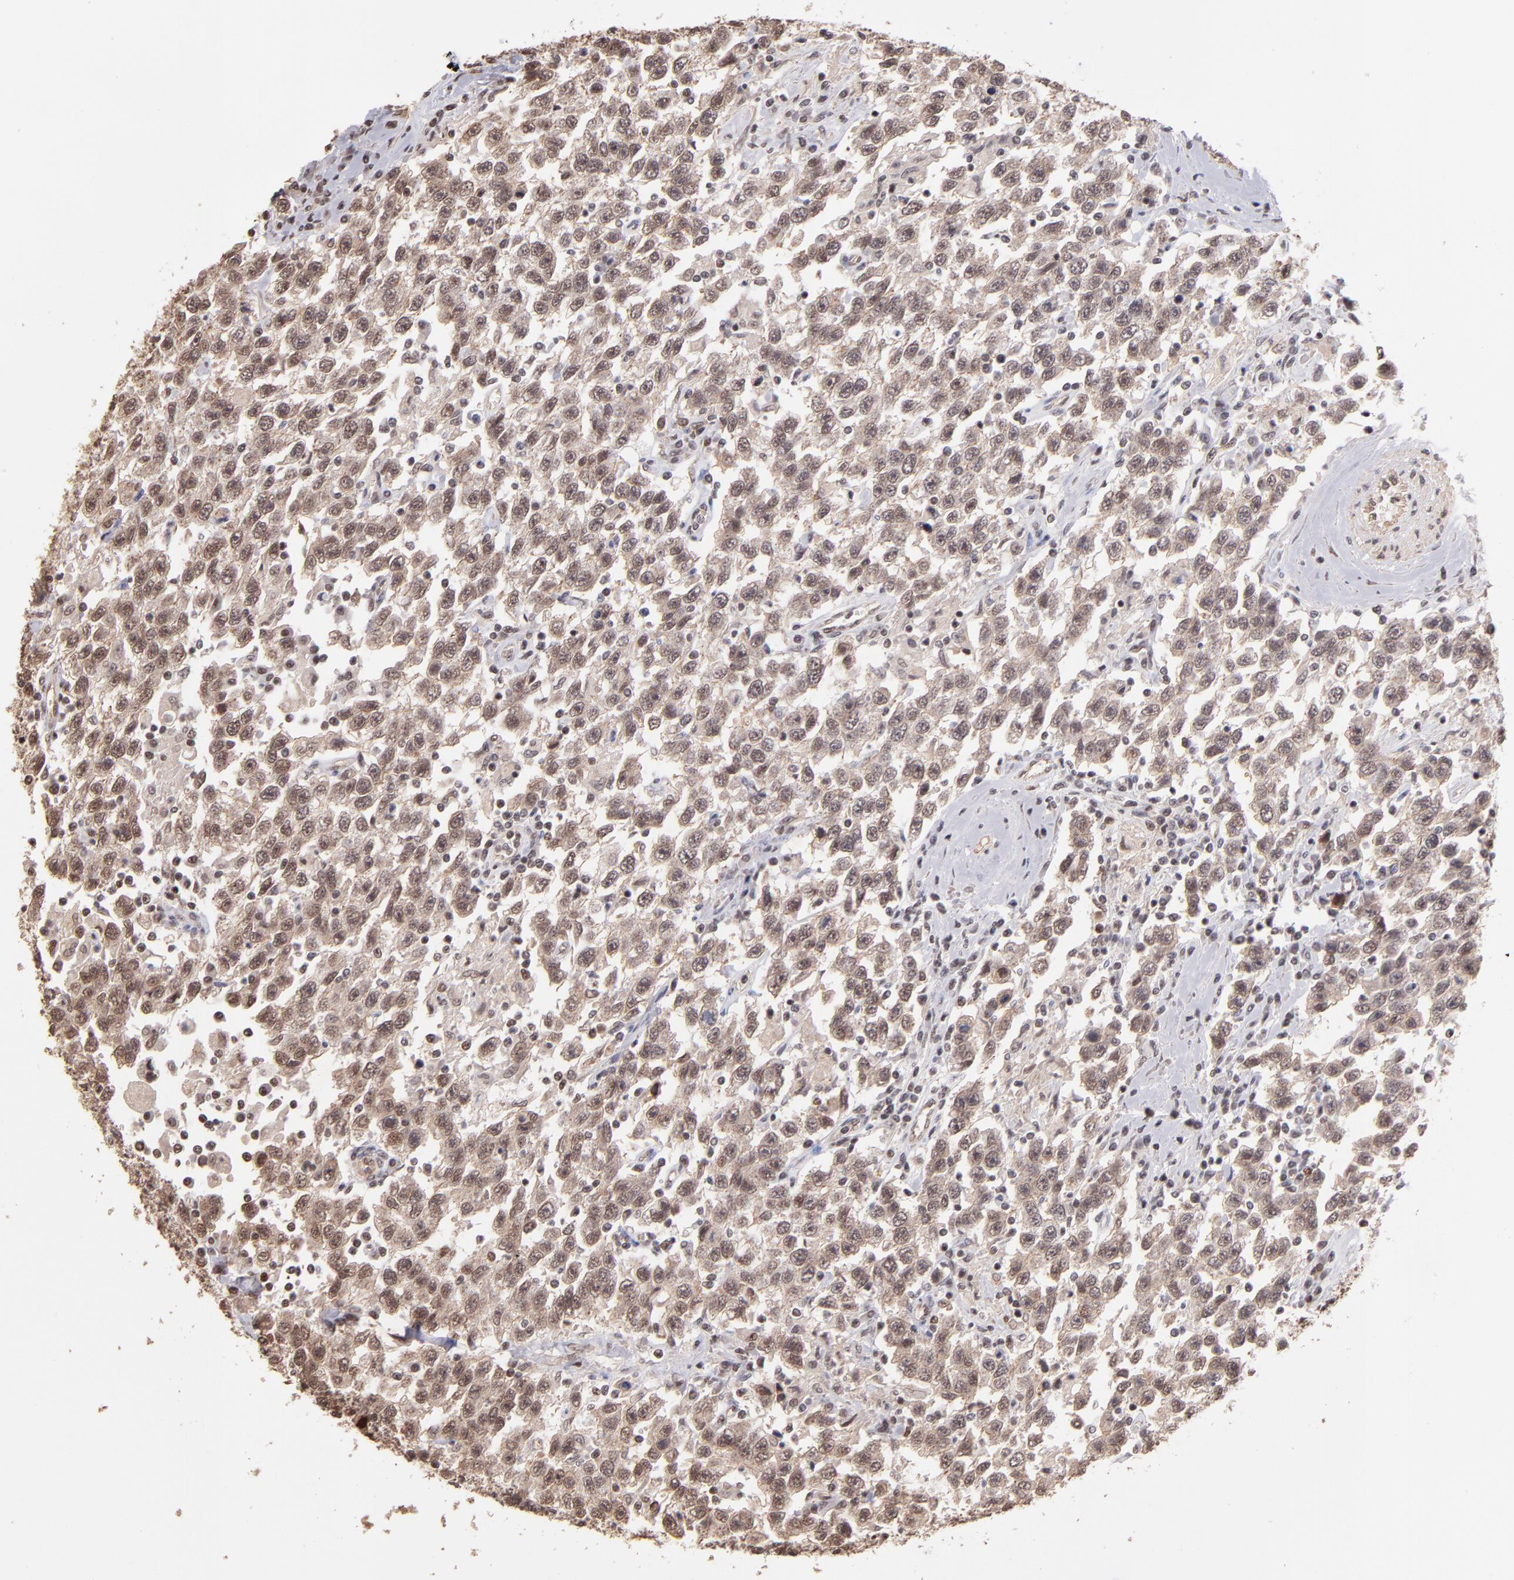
{"staining": {"intensity": "moderate", "quantity": ">75%", "location": "cytoplasmic/membranous,nuclear"}, "tissue": "testis cancer", "cell_type": "Tumor cells", "image_type": "cancer", "snomed": [{"axis": "morphology", "description": "Seminoma, NOS"}, {"axis": "topography", "description": "Testis"}], "caption": "Immunohistochemical staining of human testis seminoma shows moderate cytoplasmic/membranous and nuclear protein staining in about >75% of tumor cells.", "gene": "TERF2", "patient": {"sex": "male", "age": 41}}